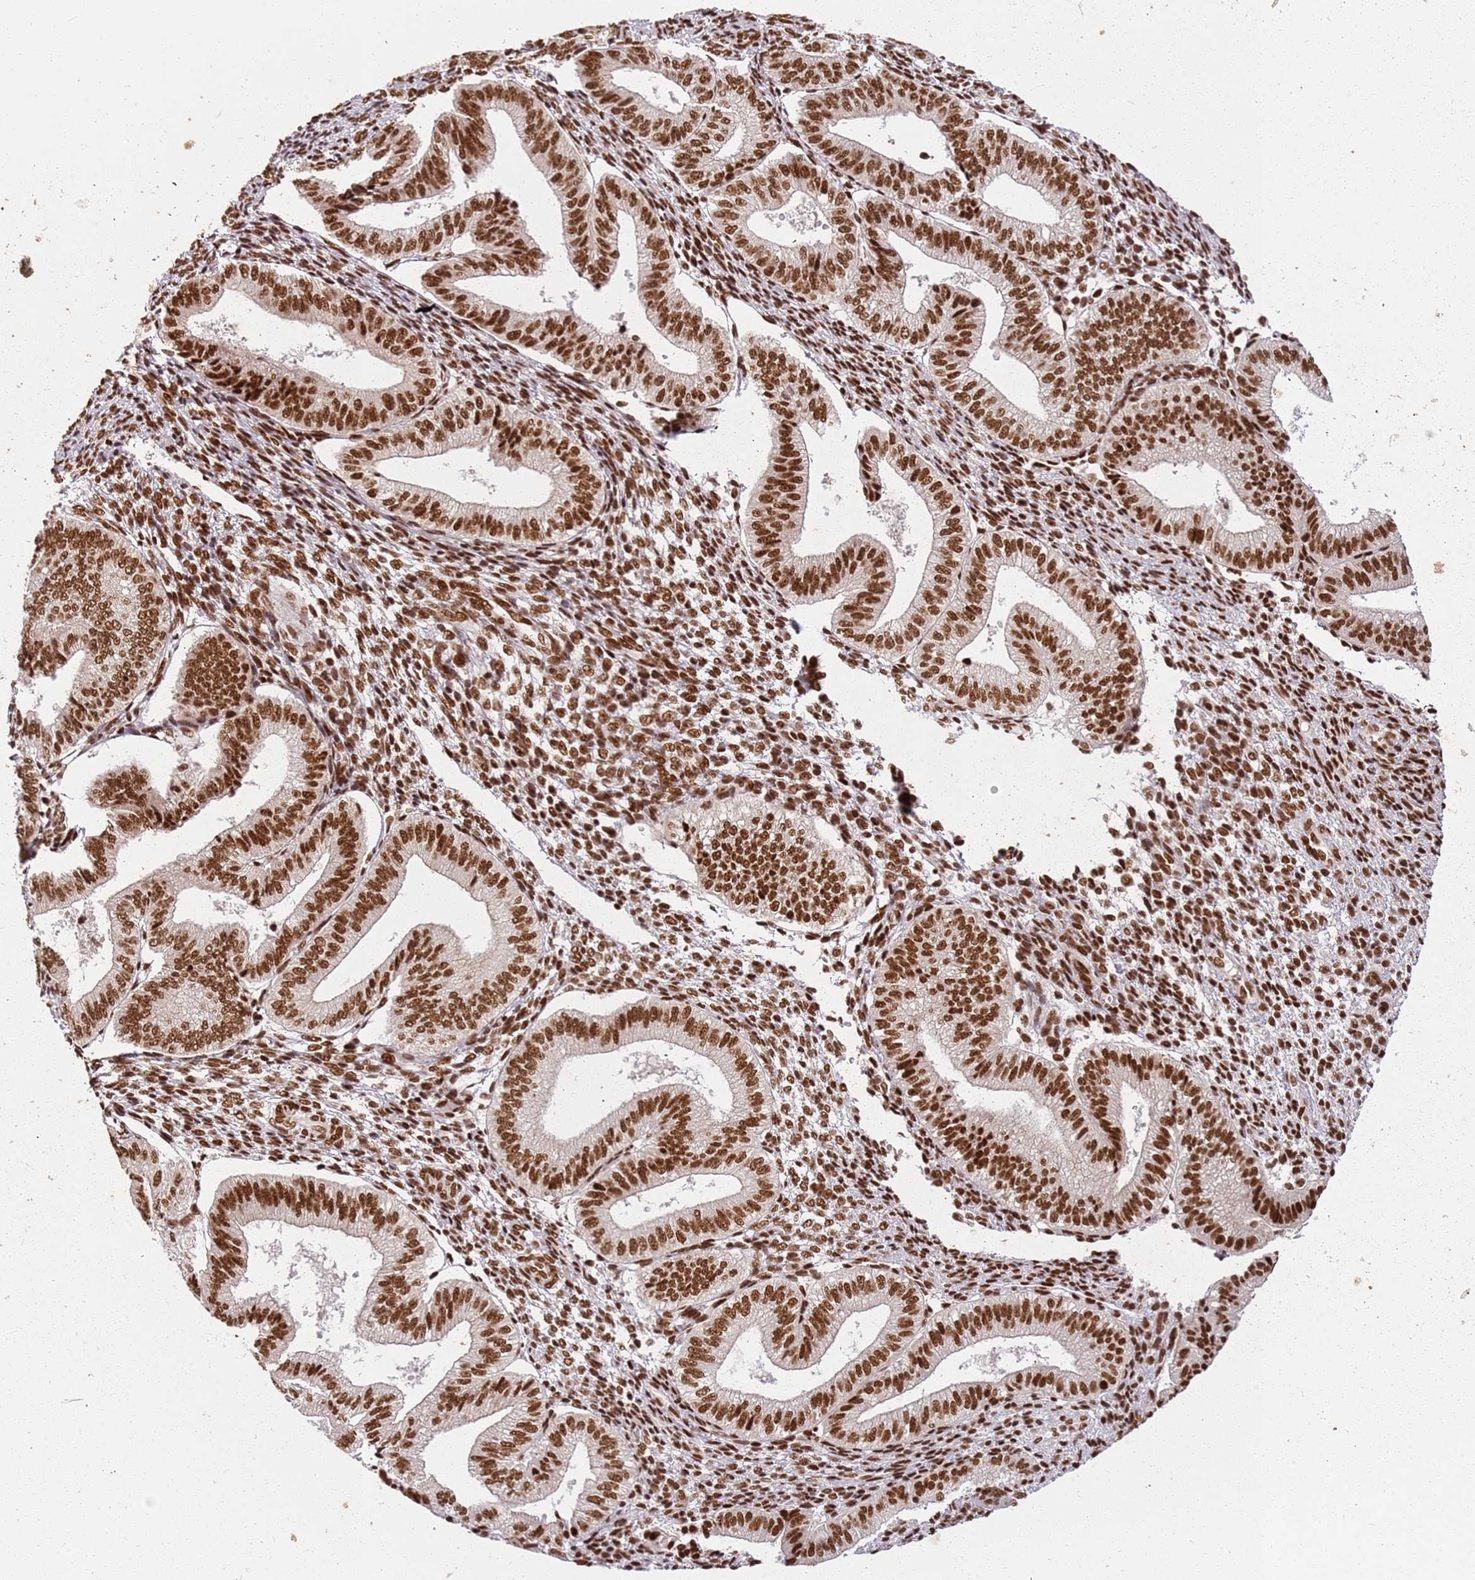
{"staining": {"intensity": "strong", "quantity": ">75%", "location": "nuclear"}, "tissue": "endometrium", "cell_type": "Cells in endometrial stroma", "image_type": "normal", "snomed": [{"axis": "morphology", "description": "Normal tissue, NOS"}, {"axis": "topography", "description": "Endometrium"}], "caption": "Immunohistochemical staining of benign endometrium demonstrates high levels of strong nuclear expression in approximately >75% of cells in endometrial stroma.", "gene": "TENT4A", "patient": {"sex": "female", "age": 34}}